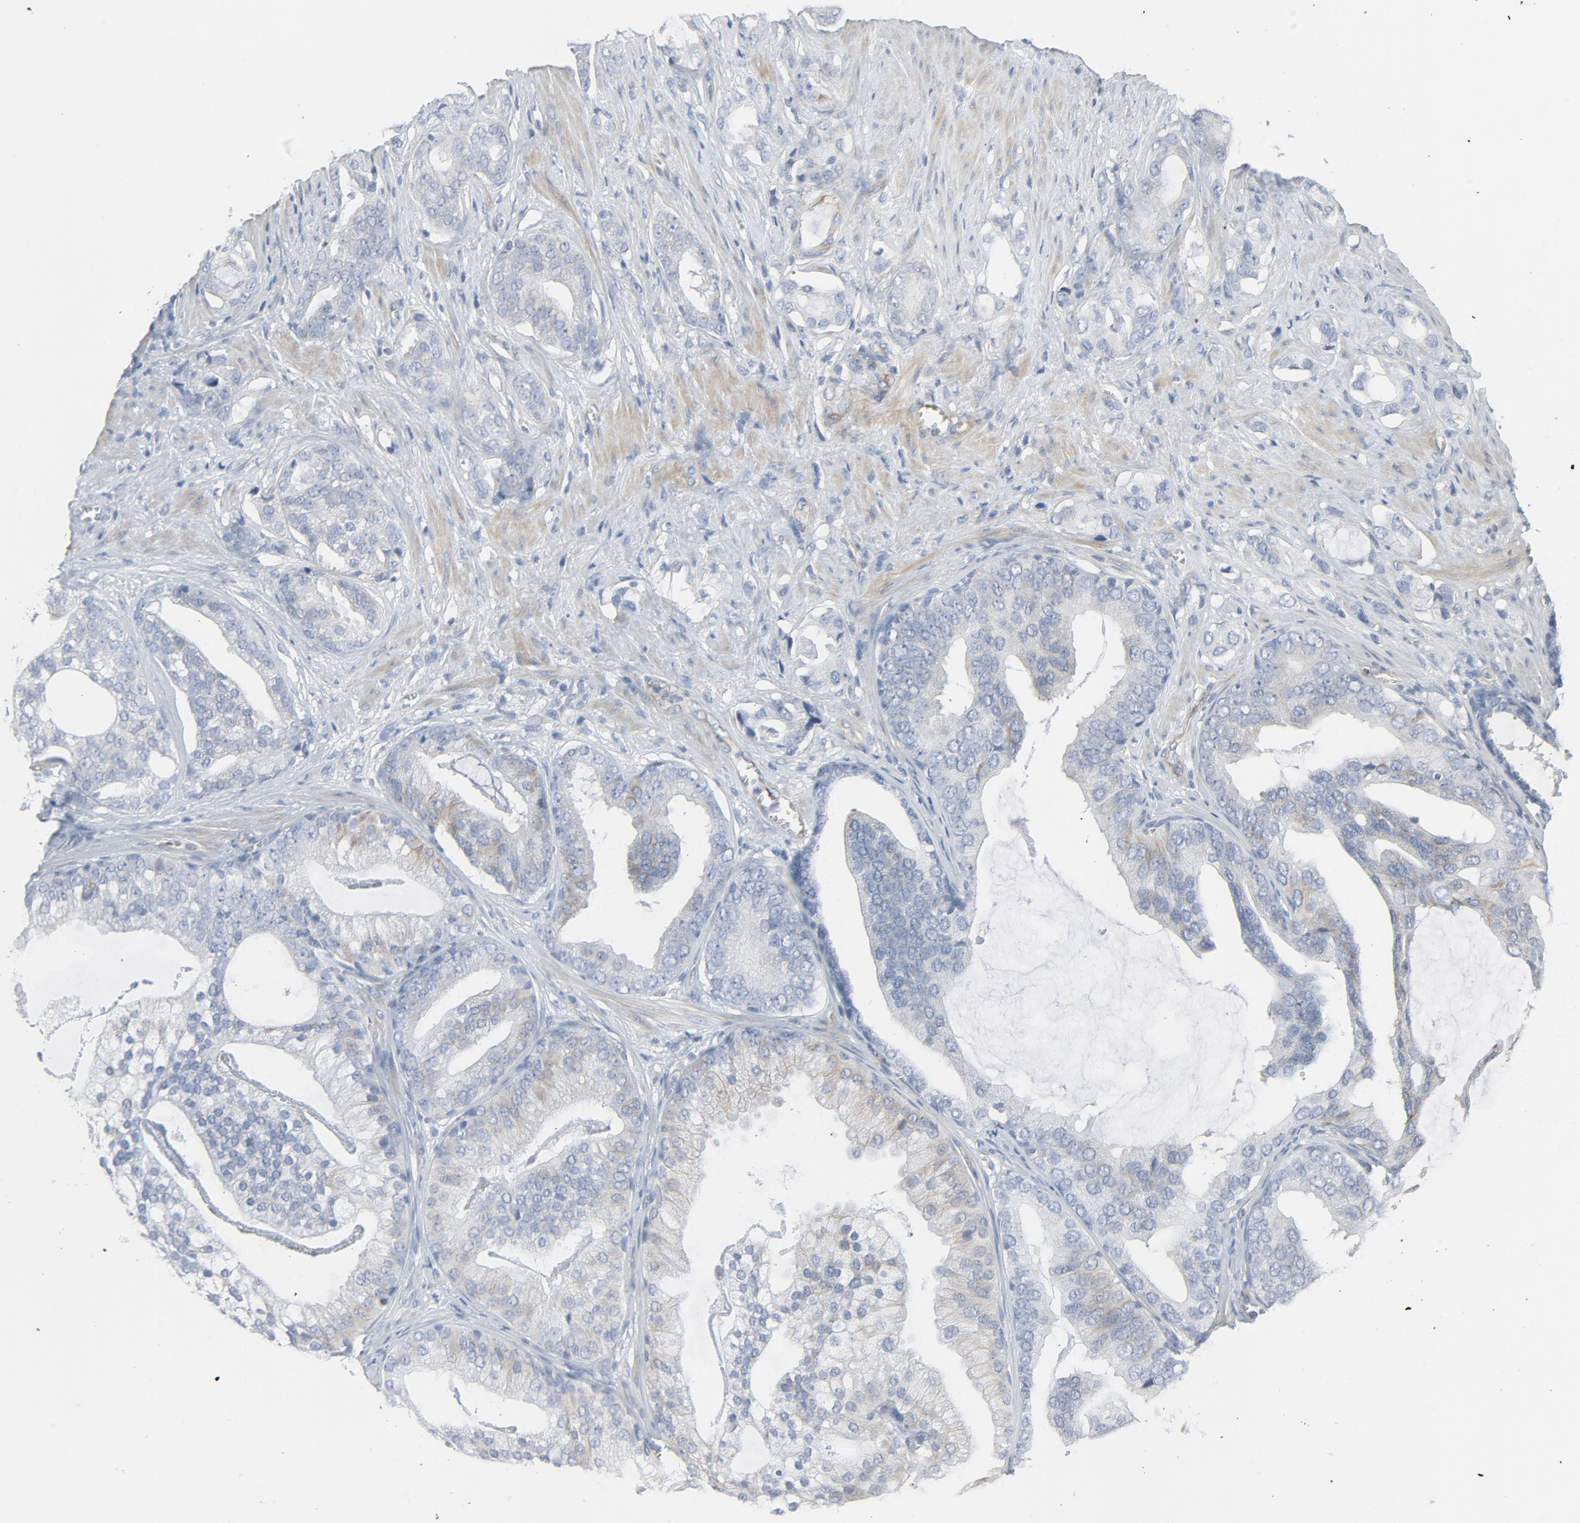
{"staining": {"intensity": "negative", "quantity": "none", "location": "none"}, "tissue": "prostate cancer", "cell_type": "Tumor cells", "image_type": "cancer", "snomed": [{"axis": "morphology", "description": "Adenocarcinoma, Low grade"}, {"axis": "topography", "description": "Prostate"}], "caption": "Human prostate cancer stained for a protein using IHC exhibits no staining in tumor cells.", "gene": "TRIOBP", "patient": {"sex": "male", "age": 58}}